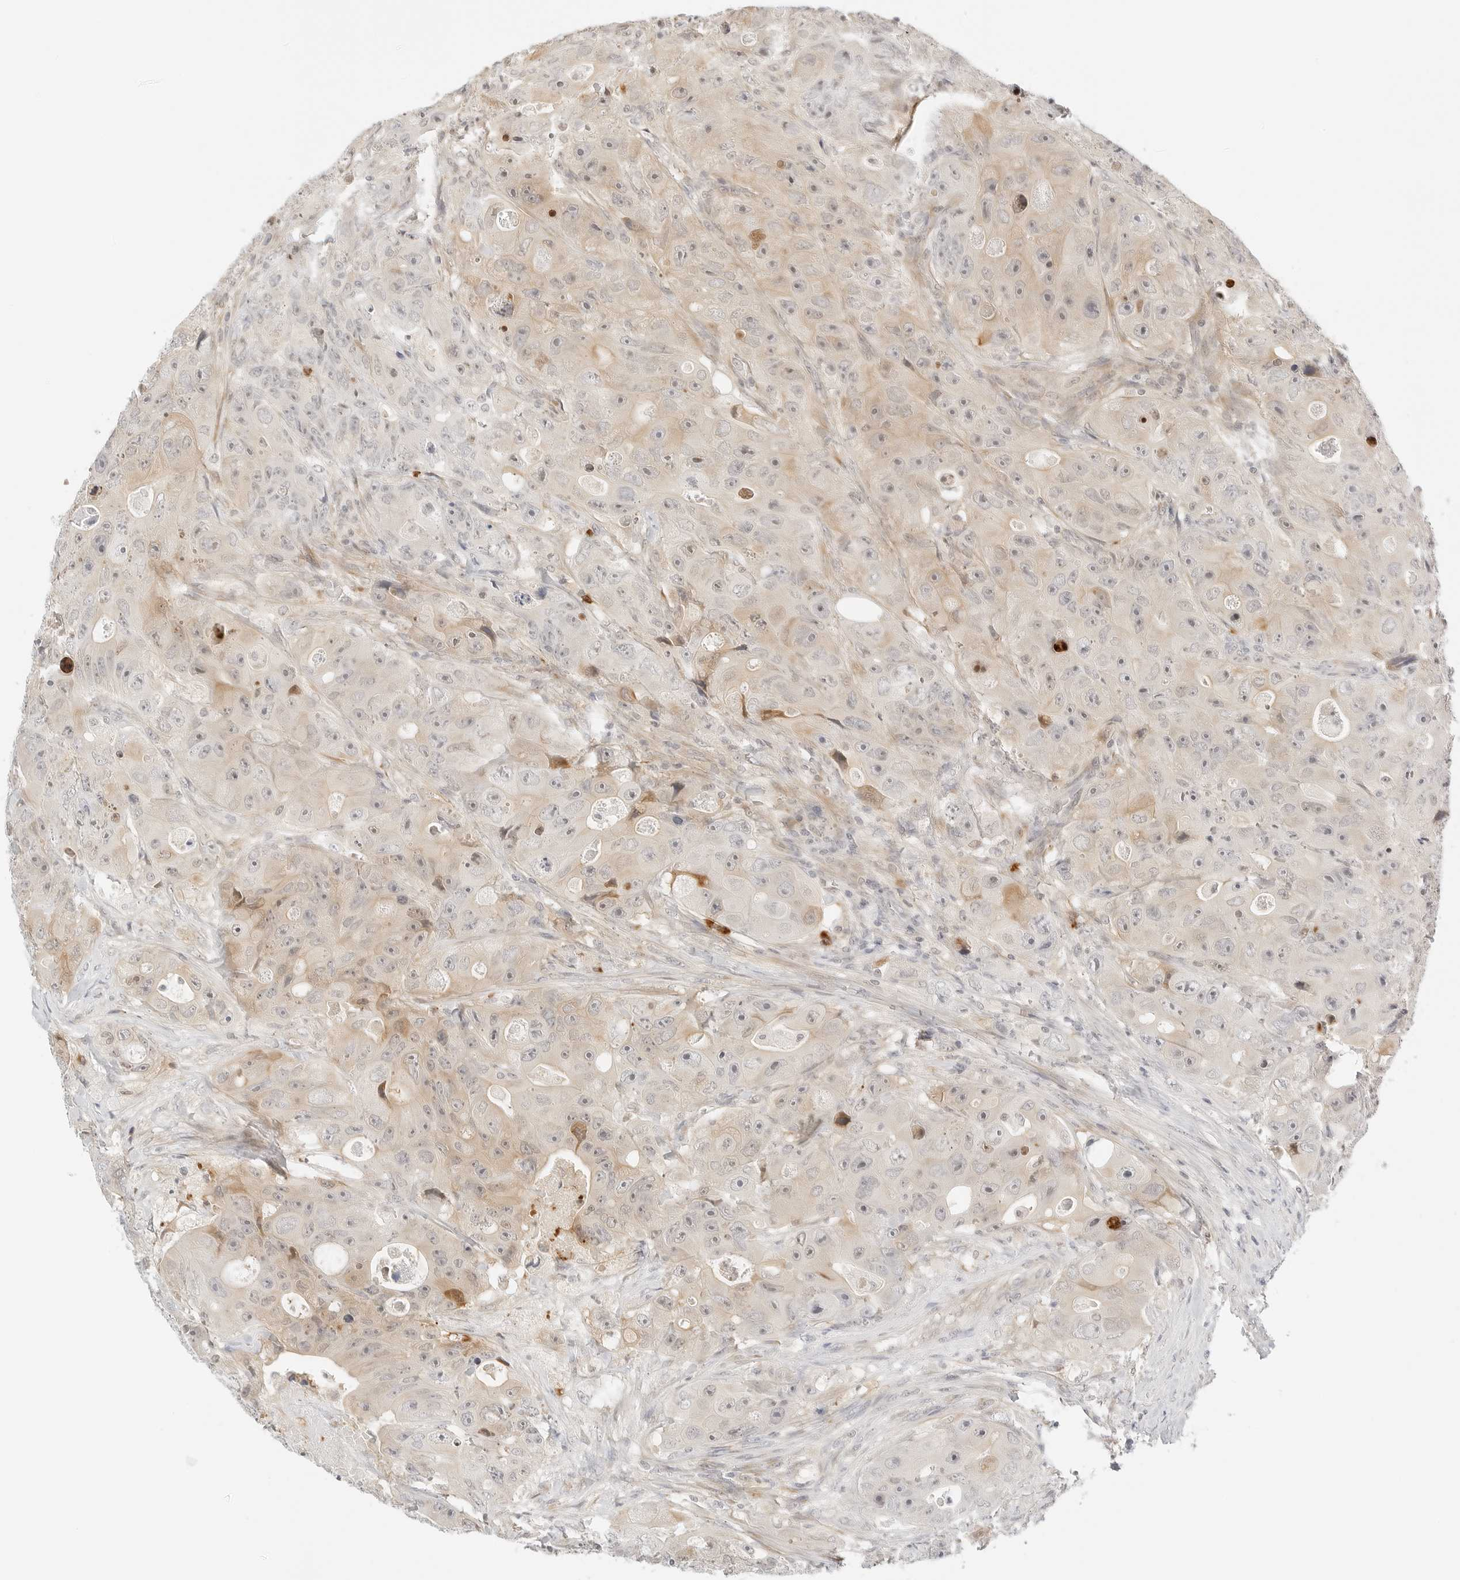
{"staining": {"intensity": "moderate", "quantity": "<25%", "location": "cytoplasmic/membranous"}, "tissue": "colorectal cancer", "cell_type": "Tumor cells", "image_type": "cancer", "snomed": [{"axis": "morphology", "description": "Adenocarcinoma, NOS"}, {"axis": "topography", "description": "Colon"}], "caption": "Immunohistochemical staining of colorectal cancer (adenocarcinoma) displays moderate cytoplasmic/membranous protein staining in approximately <25% of tumor cells.", "gene": "TEKT2", "patient": {"sex": "female", "age": 46}}